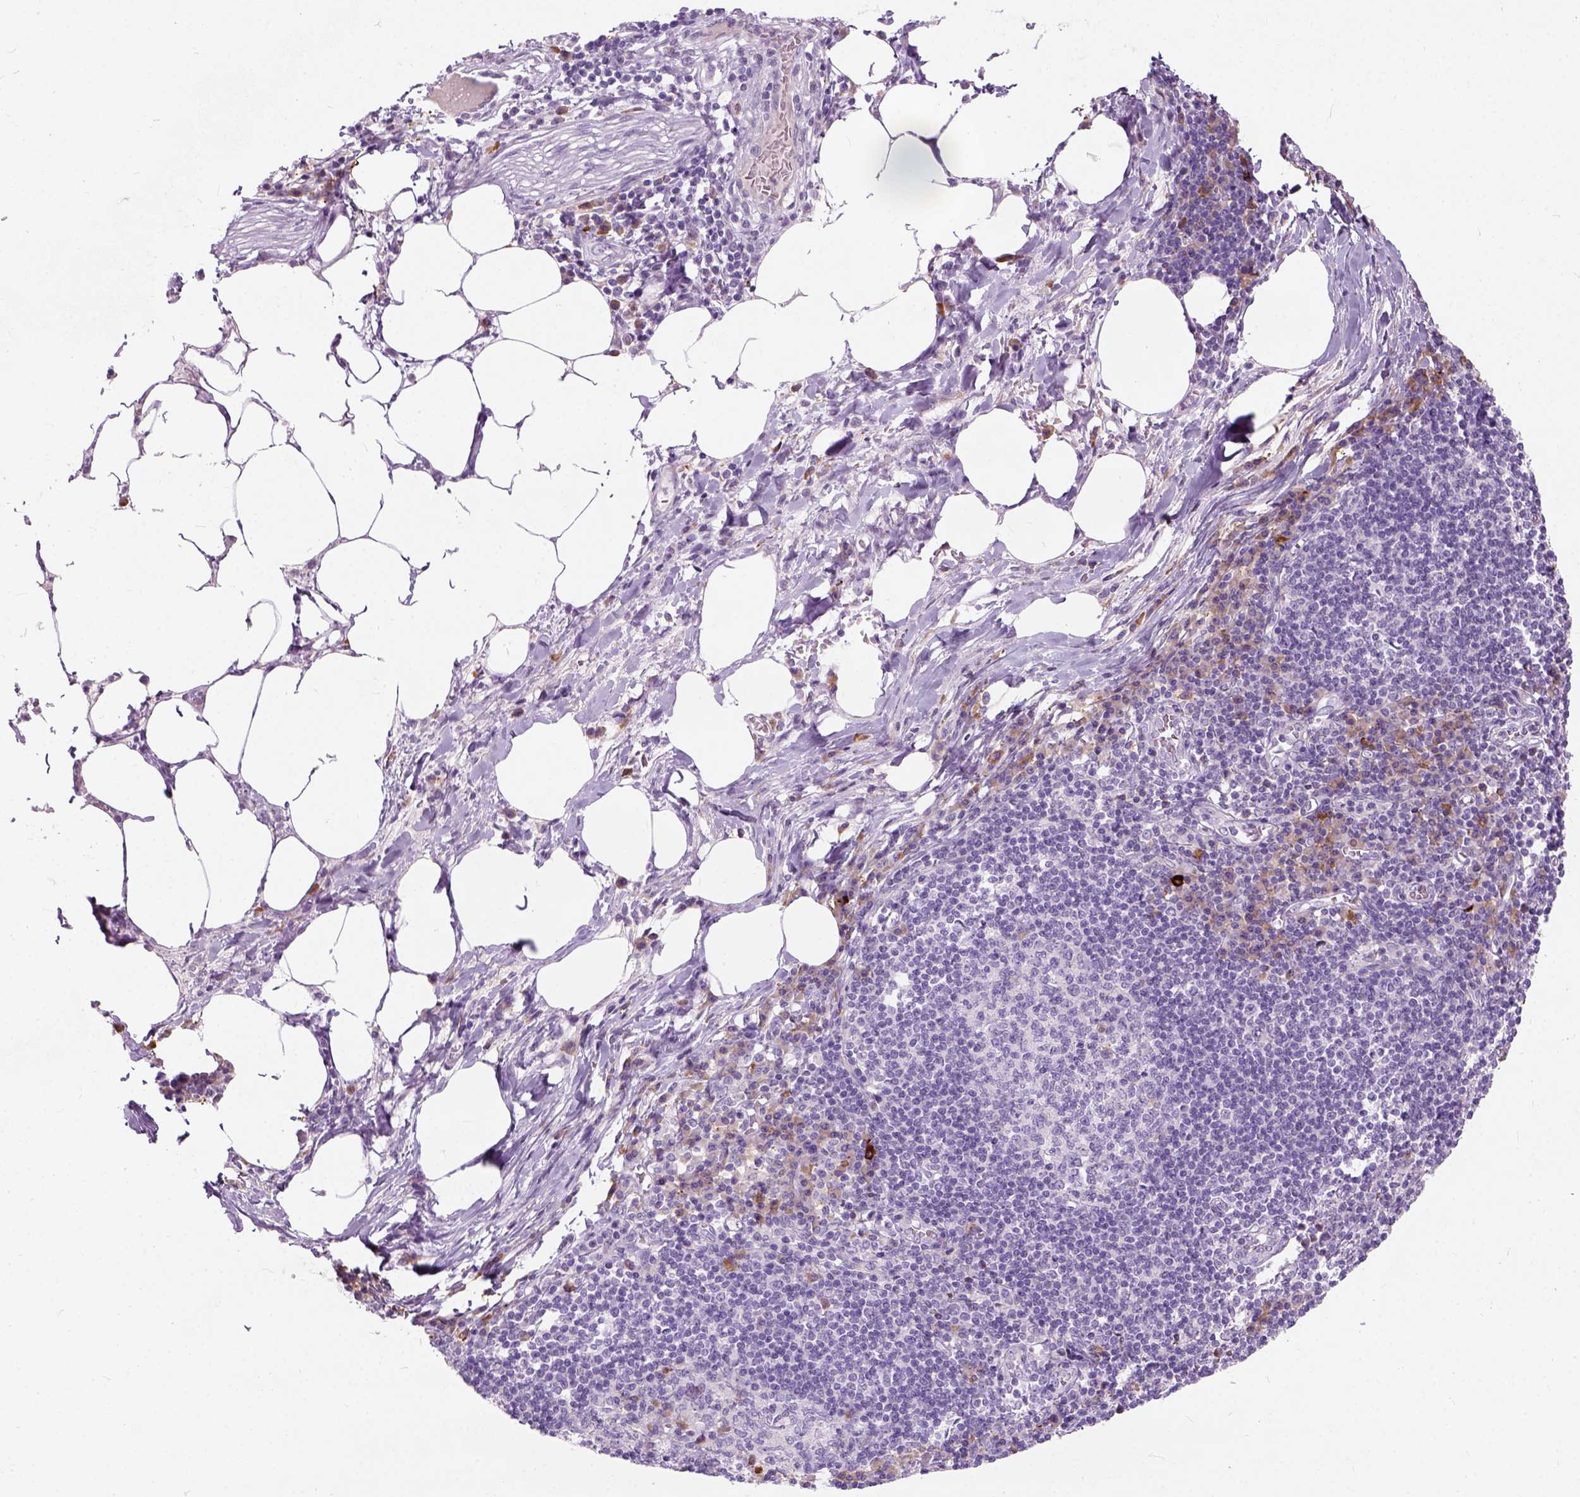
{"staining": {"intensity": "negative", "quantity": "none", "location": "none"}, "tissue": "lymph node", "cell_type": "Germinal center cells", "image_type": "normal", "snomed": [{"axis": "morphology", "description": "Normal tissue, NOS"}, {"axis": "topography", "description": "Lymph node"}], "caption": "Germinal center cells are negative for protein expression in unremarkable human lymph node.", "gene": "TRIM72", "patient": {"sex": "male", "age": 67}}